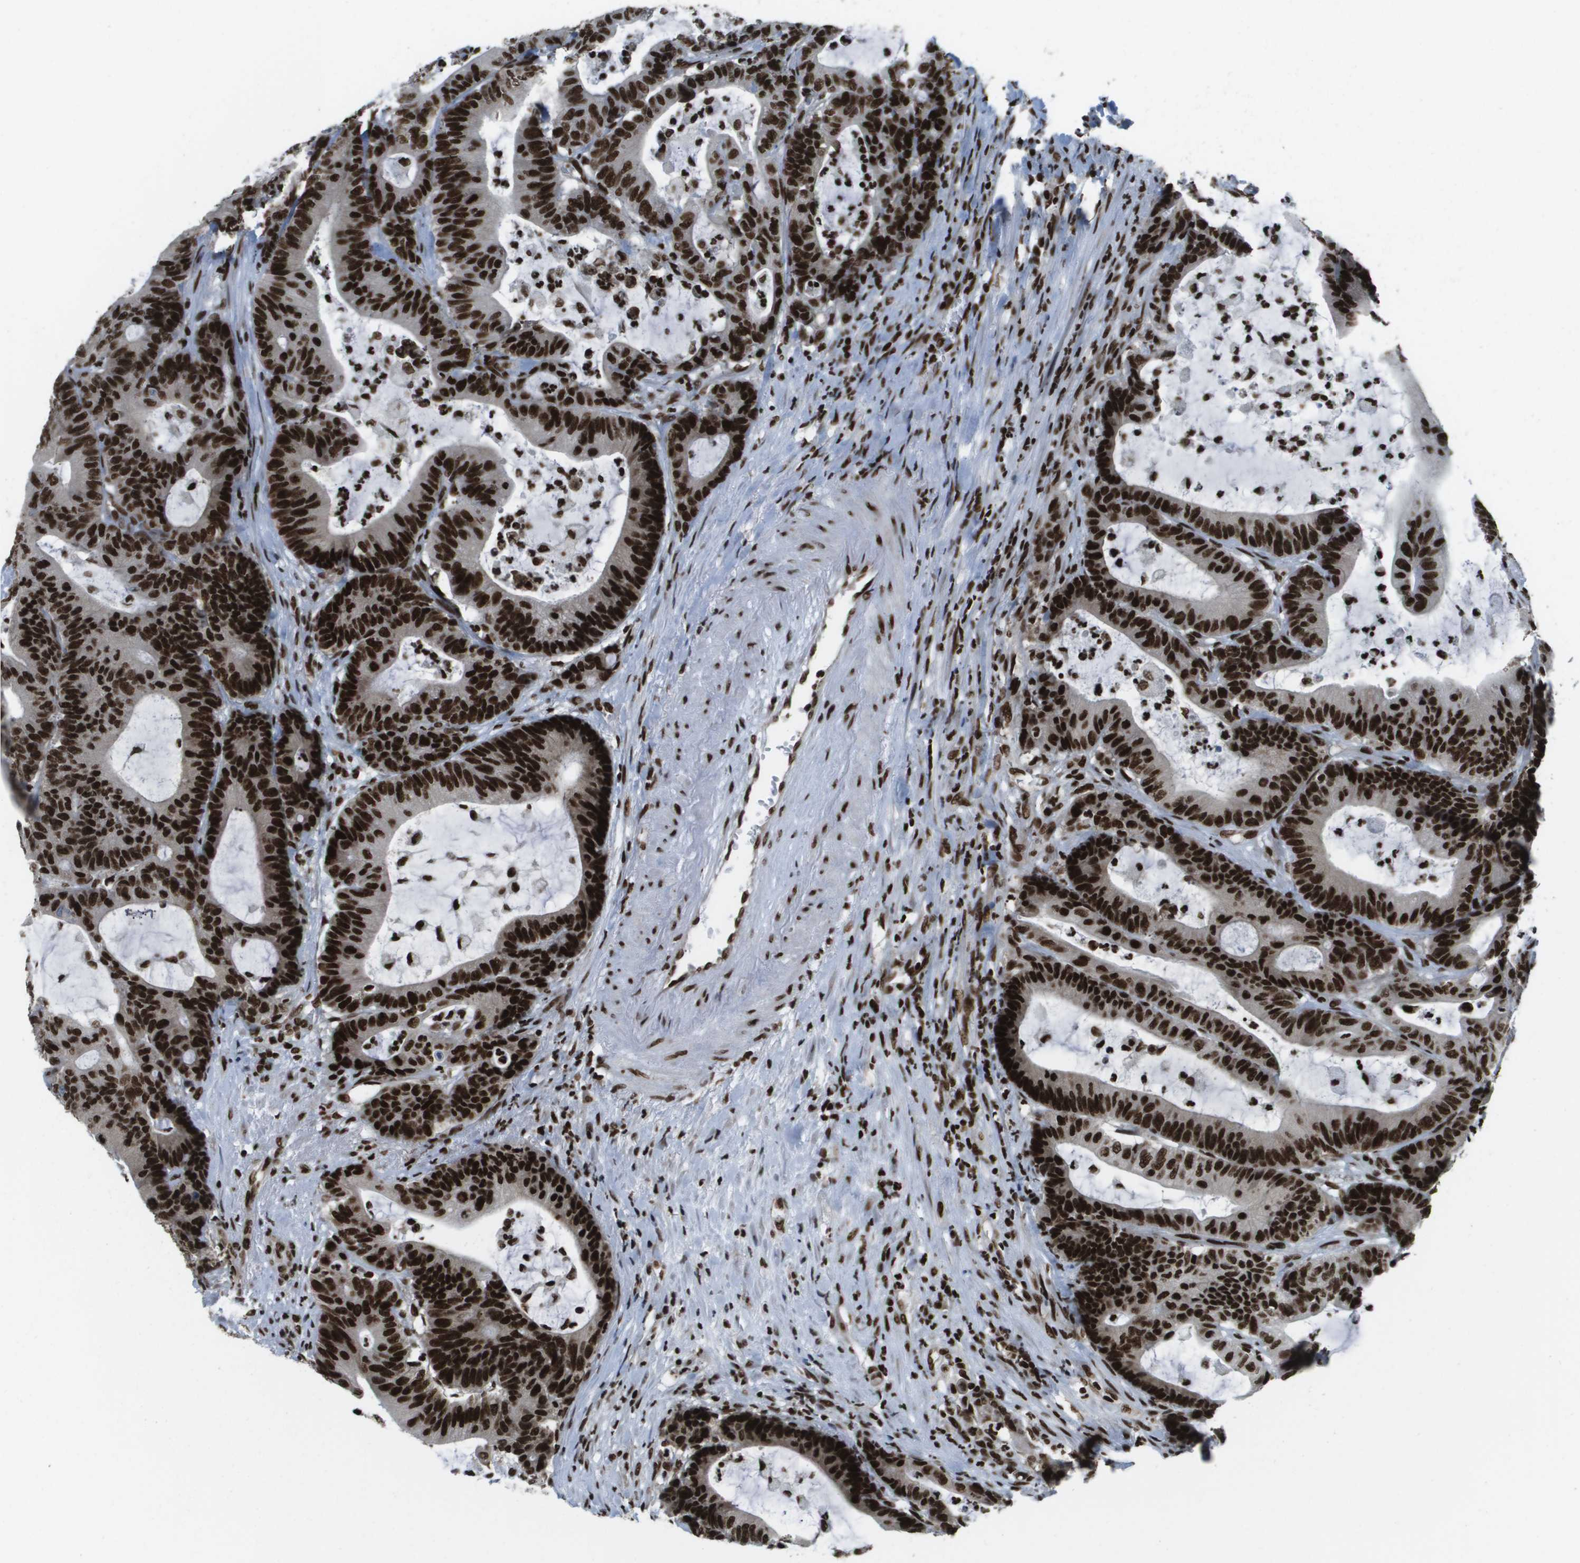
{"staining": {"intensity": "strong", "quantity": ">75%", "location": "nuclear"}, "tissue": "colorectal cancer", "cell_type": "Tumor cells", "image_type": "cancer", "snomed": [{"axis": "morphology", "description": "Adenocarcinoma, NOS"}, {"axis": "topography", "description": "Colon"}], "caption": "DAB immunohistochemical staining of colorectal cancer demonstrates strong nuclear protein positivity in about >75% of tumor cells.", "gene": "GLYR1", "patient": {"sex": "female", "age": 84}}